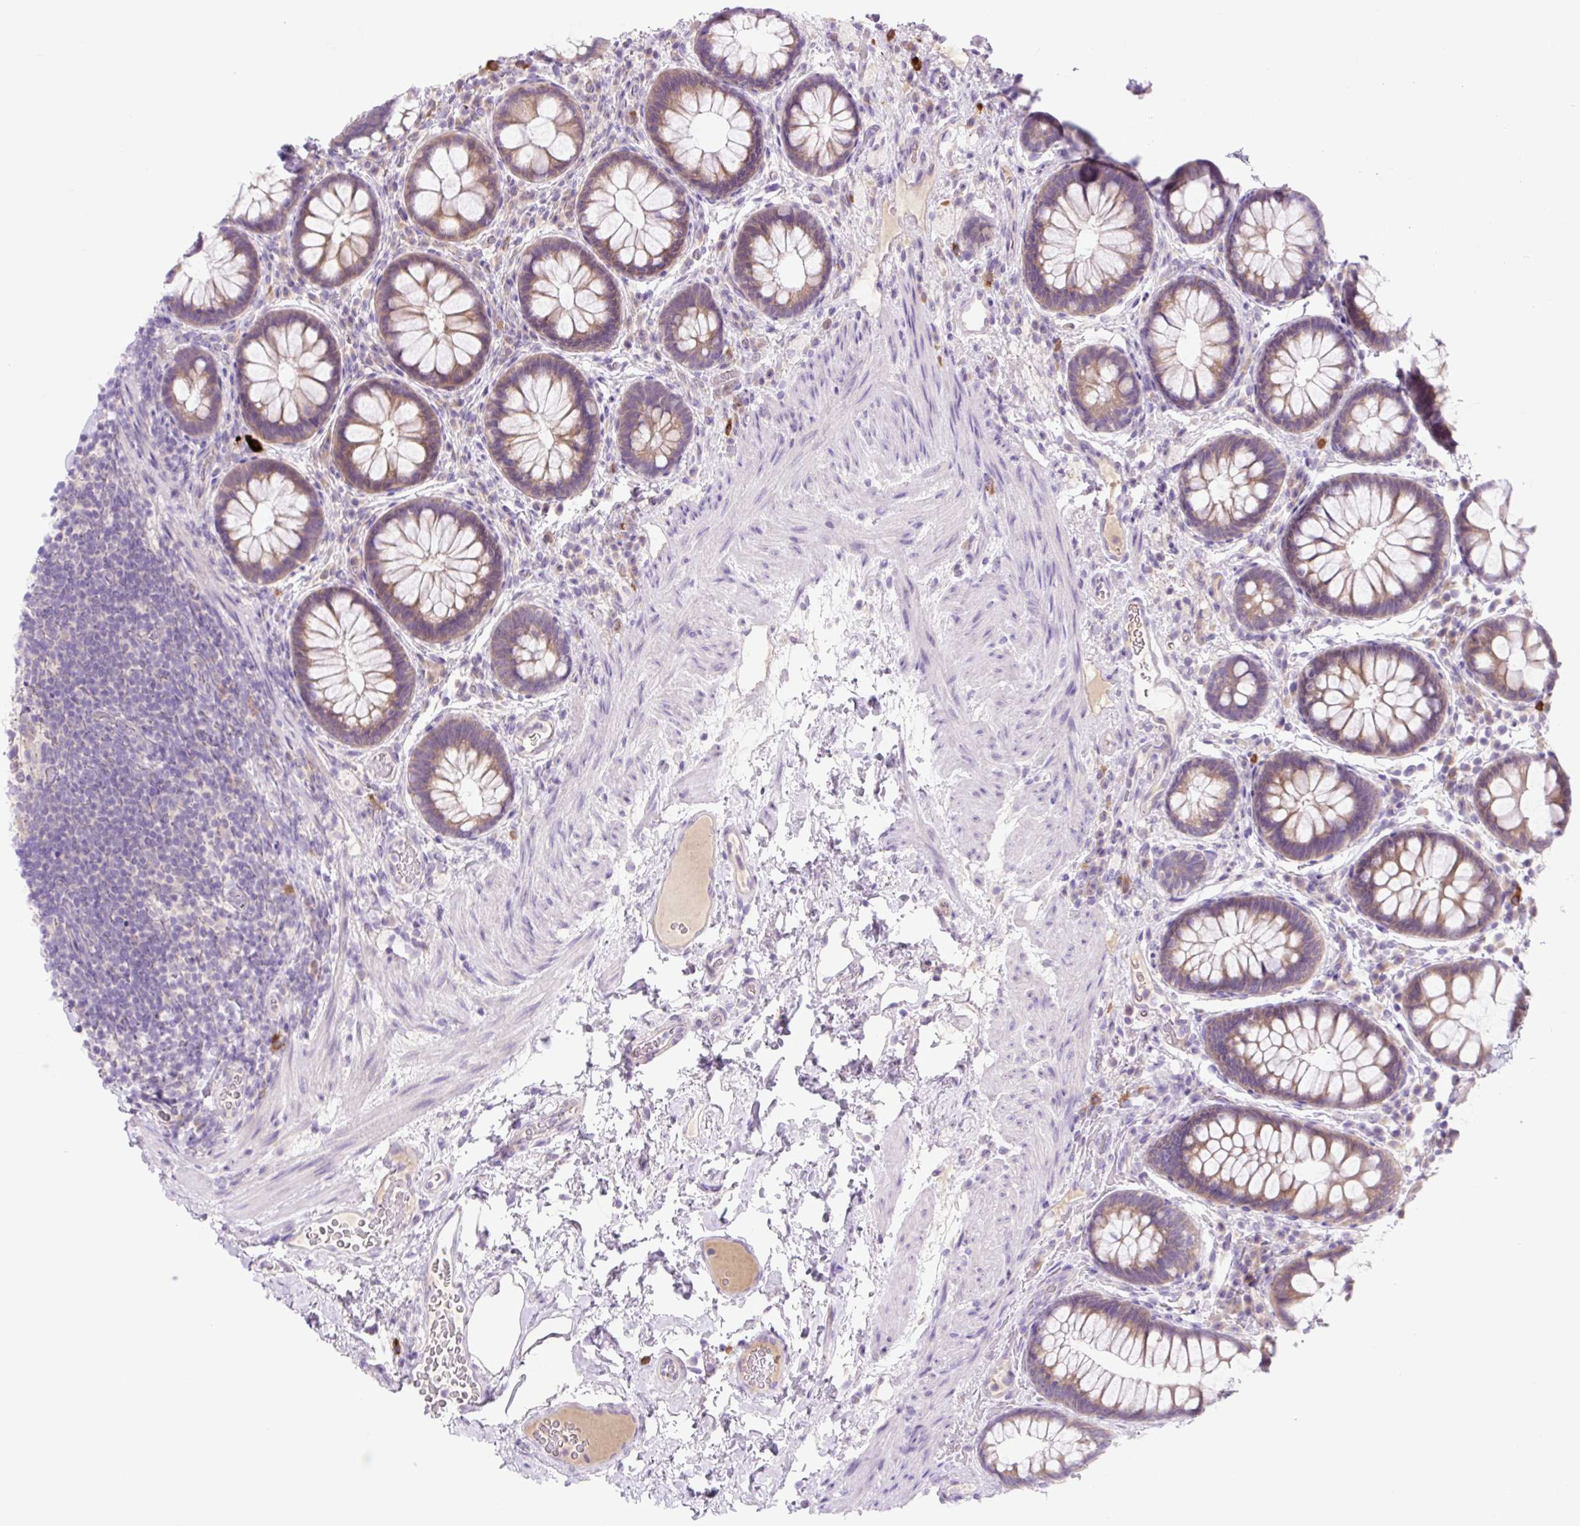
{"staining": {"intensity": "moderate", "quantity": "25%-75%", "location": "cytoplasmic/membranous"}, "tissue": "rectum", "cell_type": "Glandular cells", "image_type": "normal", "snomed": [{"axis": "morphology", "description": "Normal tissue, NOS"}, {"axis": "topography", "description": "Rectum"}], "caption": "About 25%-75% of glandular cells in normal human rectum display moderate cytoplasmic/membranous protein expression as visualized by brown immunohistochemical staining.", "gene": "CELF6", "patient": {"sex": "female", "age": 69}}